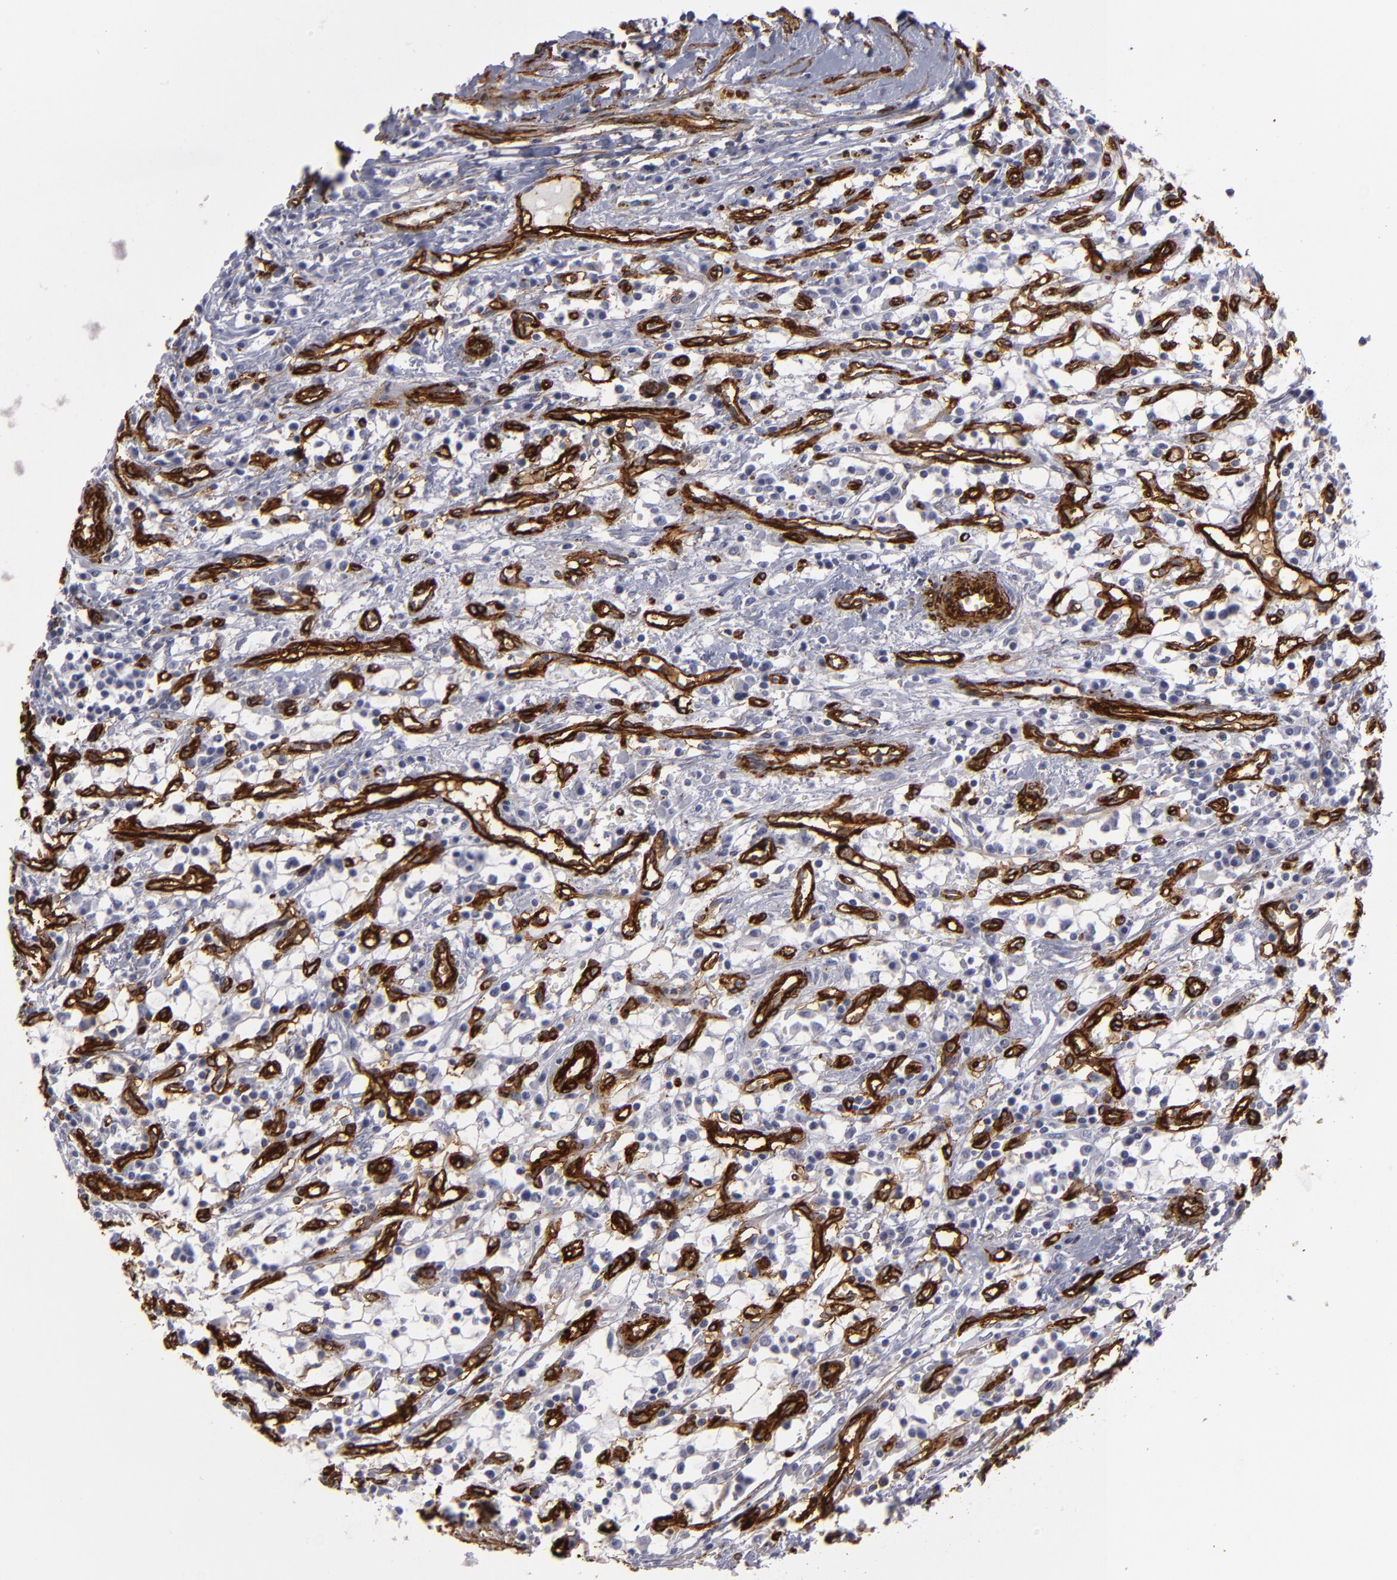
{"staining": {"intensity": "negative", "quantity": "none", "location": "none"}, "tissue": "renal cancer", "cell_type": "Tumor cells", "image_type": "cancer", "snomed": [{"axis": "morphology", "description": "Adenocarcinoma, NOS"}, {"axis": "topography", "description": "Kidney"}], "caption": "The photomicrograph reveals no significant expression in tumor cells of adenocarcinoma (renal).", "gene": "MCAM", "patient": {"sex": "male", "age": 82}}